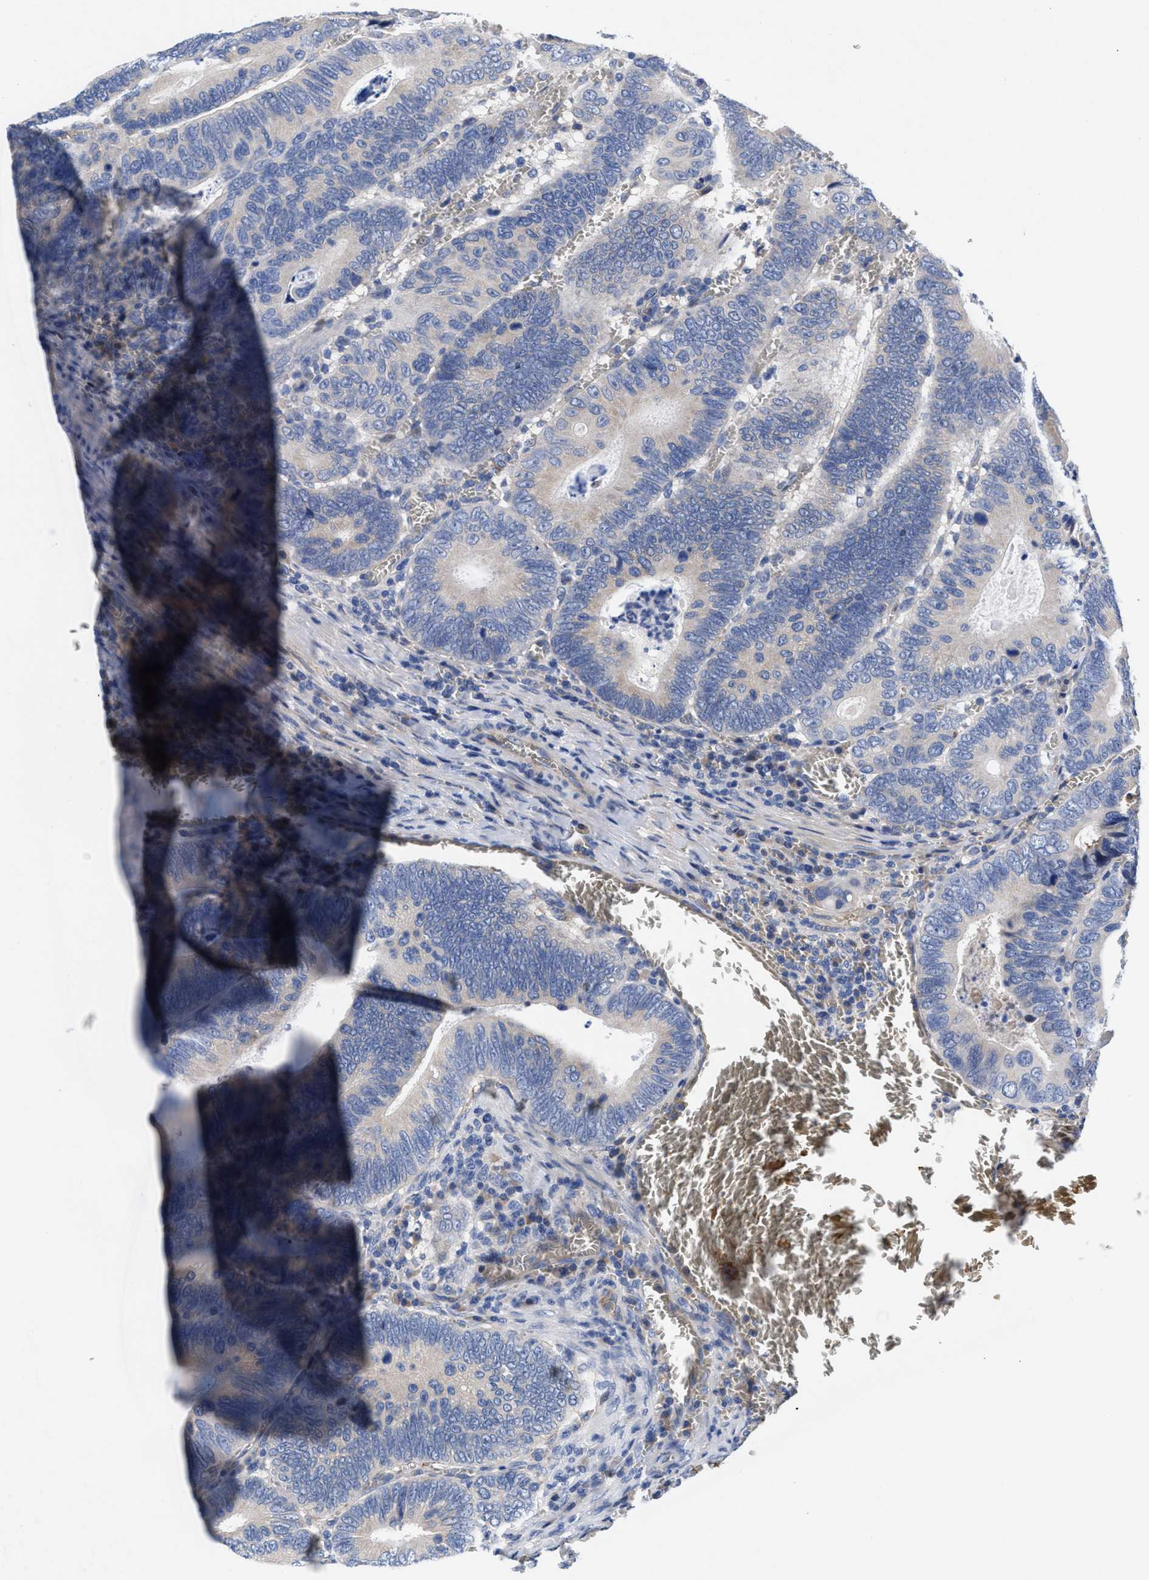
{"staining": {"intensity": "negative", "quantity": "none", "location": "none"}, "tissue": "colorectal cancer", "cell_type": "Tumor cells", "image_type": "cancer", "snomed": [{"axis": "morphology", "description": "Inflammation, NOS"}, {"axis": "morphology", "description": "Adenocarcinoma, NOS"}, {"axis": "topography", "description": "Colon"}], "caption": "The histopathology image exhibits no staining of tumor cells in colorectal cancer.", "gene": "DHRS13", "patient": {"sex": "male", "age": 72}}